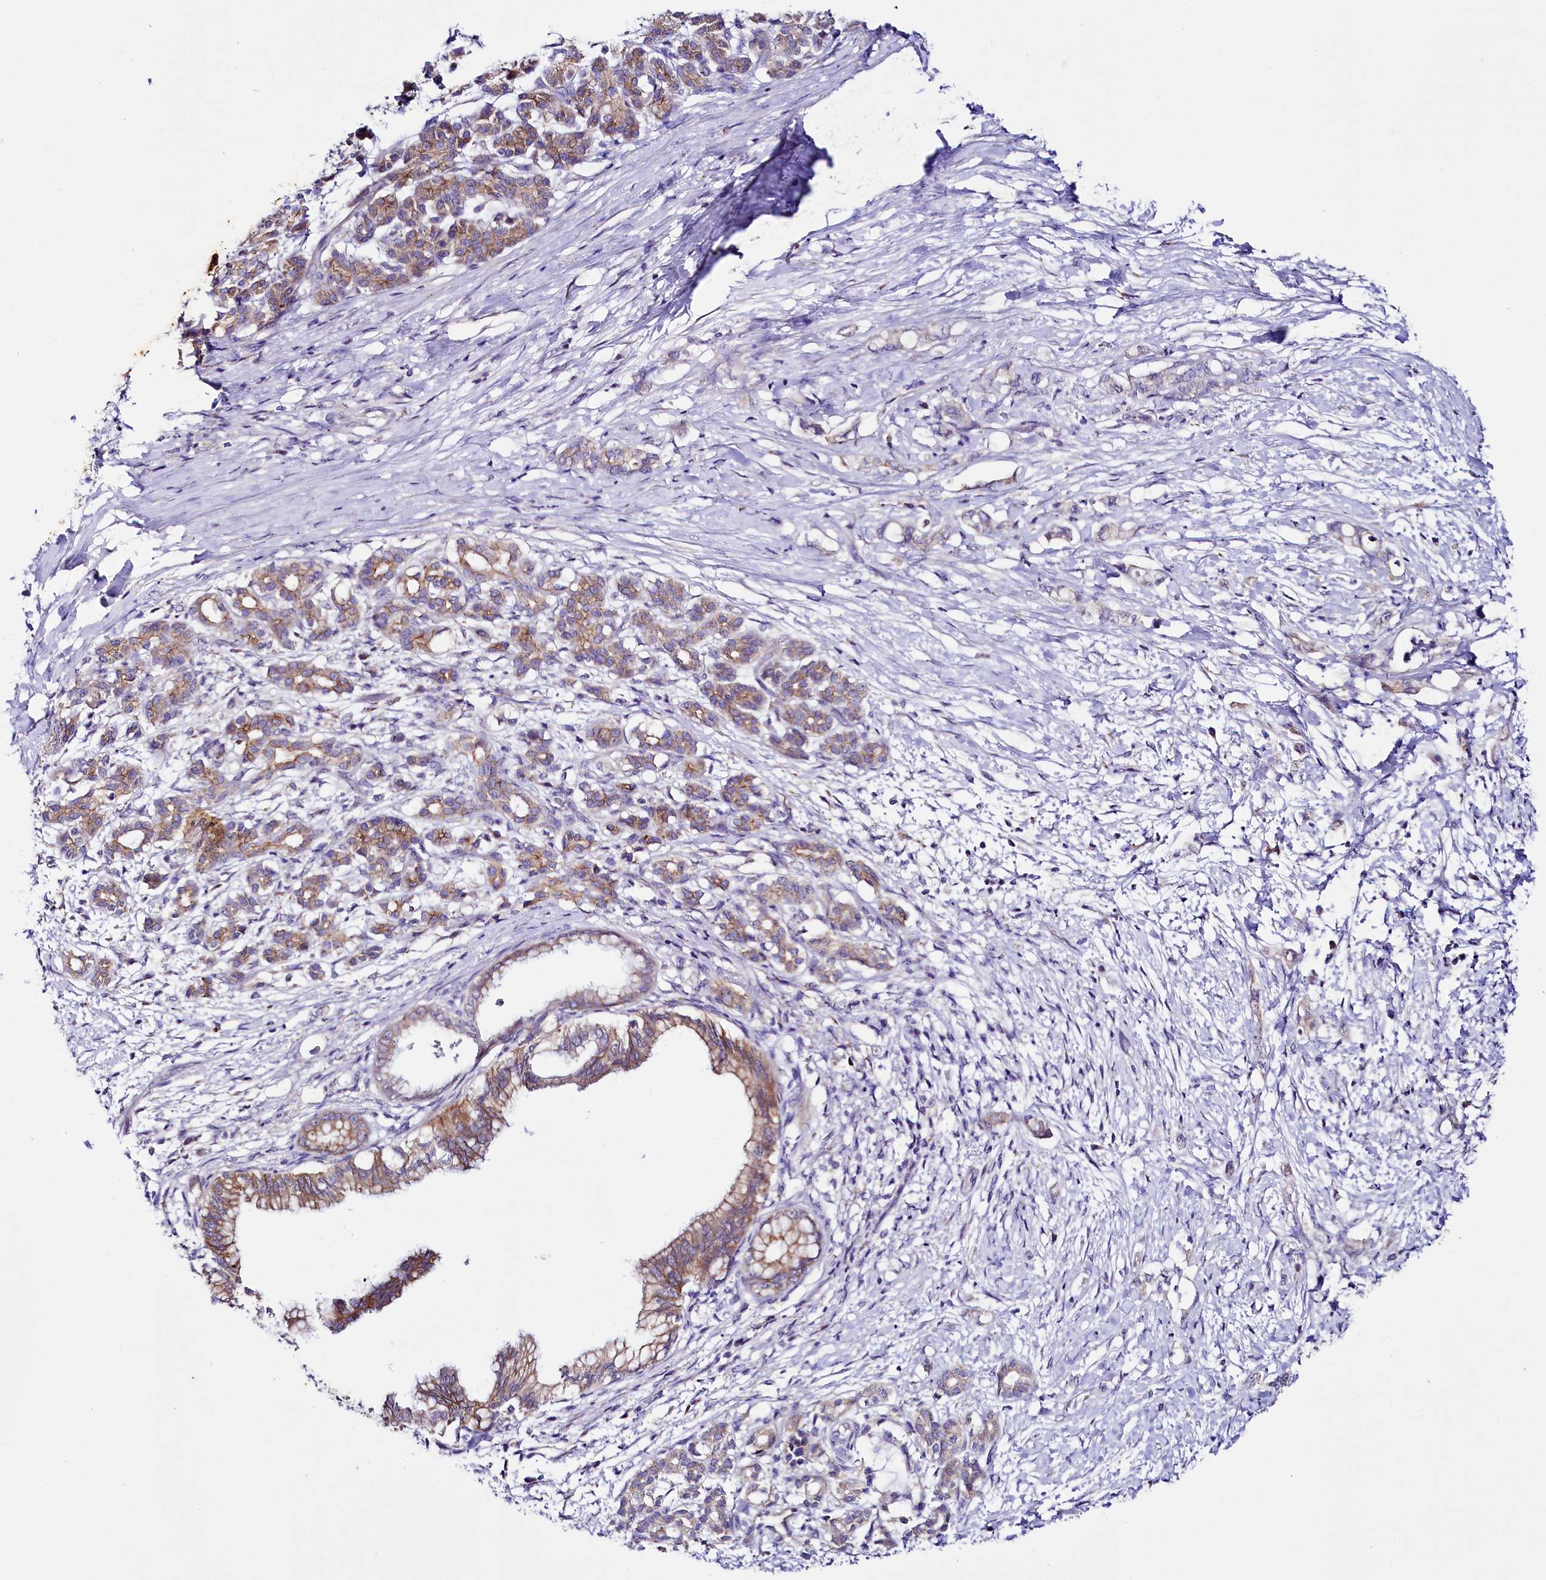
{"staining": {"intensity": "moderate", "quantity": "25%-75%", "location": "cytoplasmic/membranous"}, "tissue": "pancreatic cancer", "cell_type": "Tumor cells", "image_type": "cancer", "snomed": [{"axis": "morphology", "description": "Adenocarcinoma, NOS"}, {"axis": "topography", "description": "Pancreas"}], "caption": "Adenocarcinoma (pancreatic) stained with a brown dye shows moderate cytoplasmic/membranous positive positivity in approximately 25%-75% of tumor cells.", "gene": "SACM1L", "patient": {"sex": "female", "age": 55}}